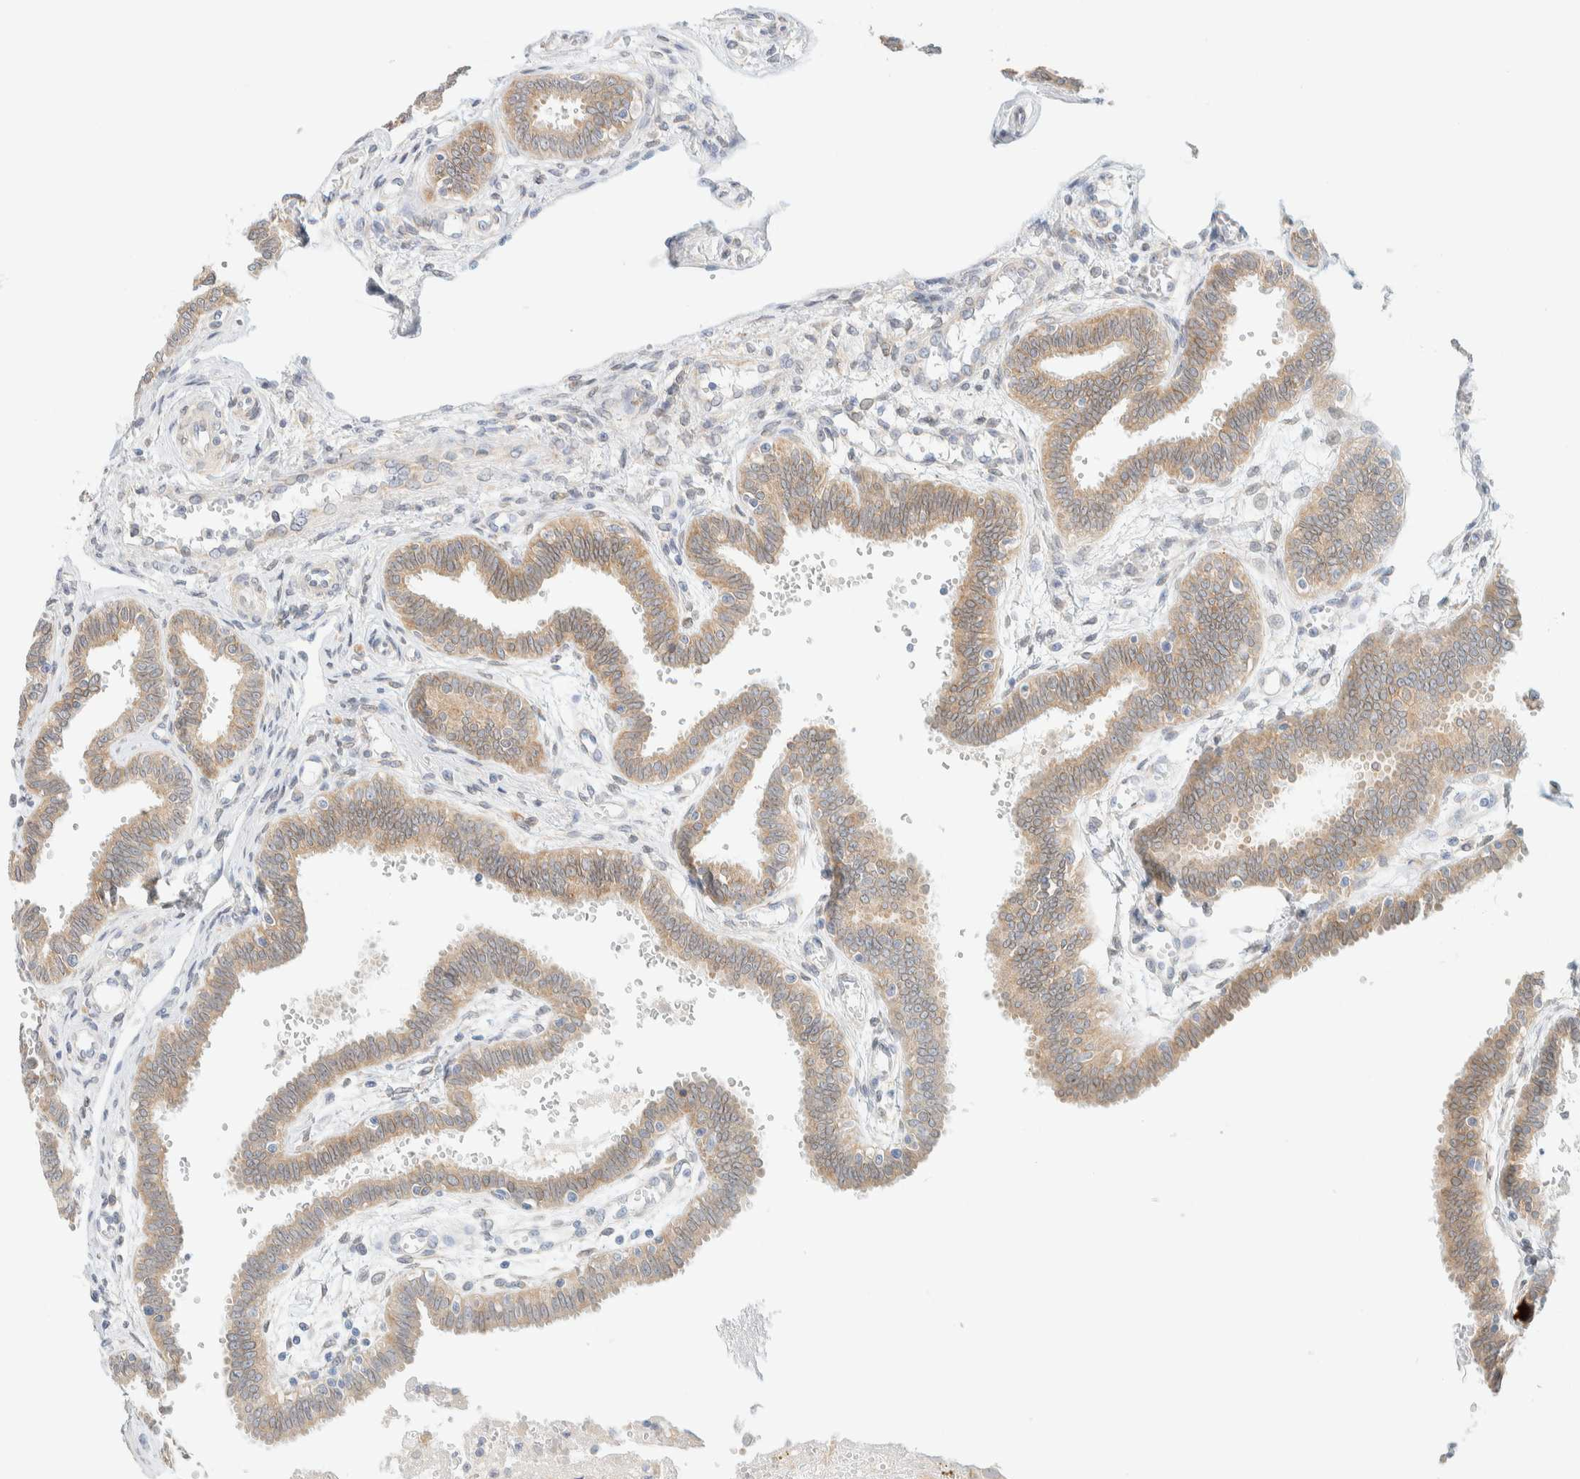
{"staining": {"intensity": "moderate", "quantity": ">75%", "location": "cytoplasmic/membranous"}, "tissue": "fallopian tube", "cell_type": "Glandular cells", "image_type": "normal", "snomed": [{"axis": "morphology", "description": "Normal tissue, NOS"}, {"axis": "topography", "description": "Fallopian tube"}], "caption": "This micrograph displays IHC staining of benign fallopian tube, with medium moderate cytoplasmic/membranous positivity in about >75% of glandular cells.", "gene": "NT5C", "patient": {"sex": "female", "age": 32}}